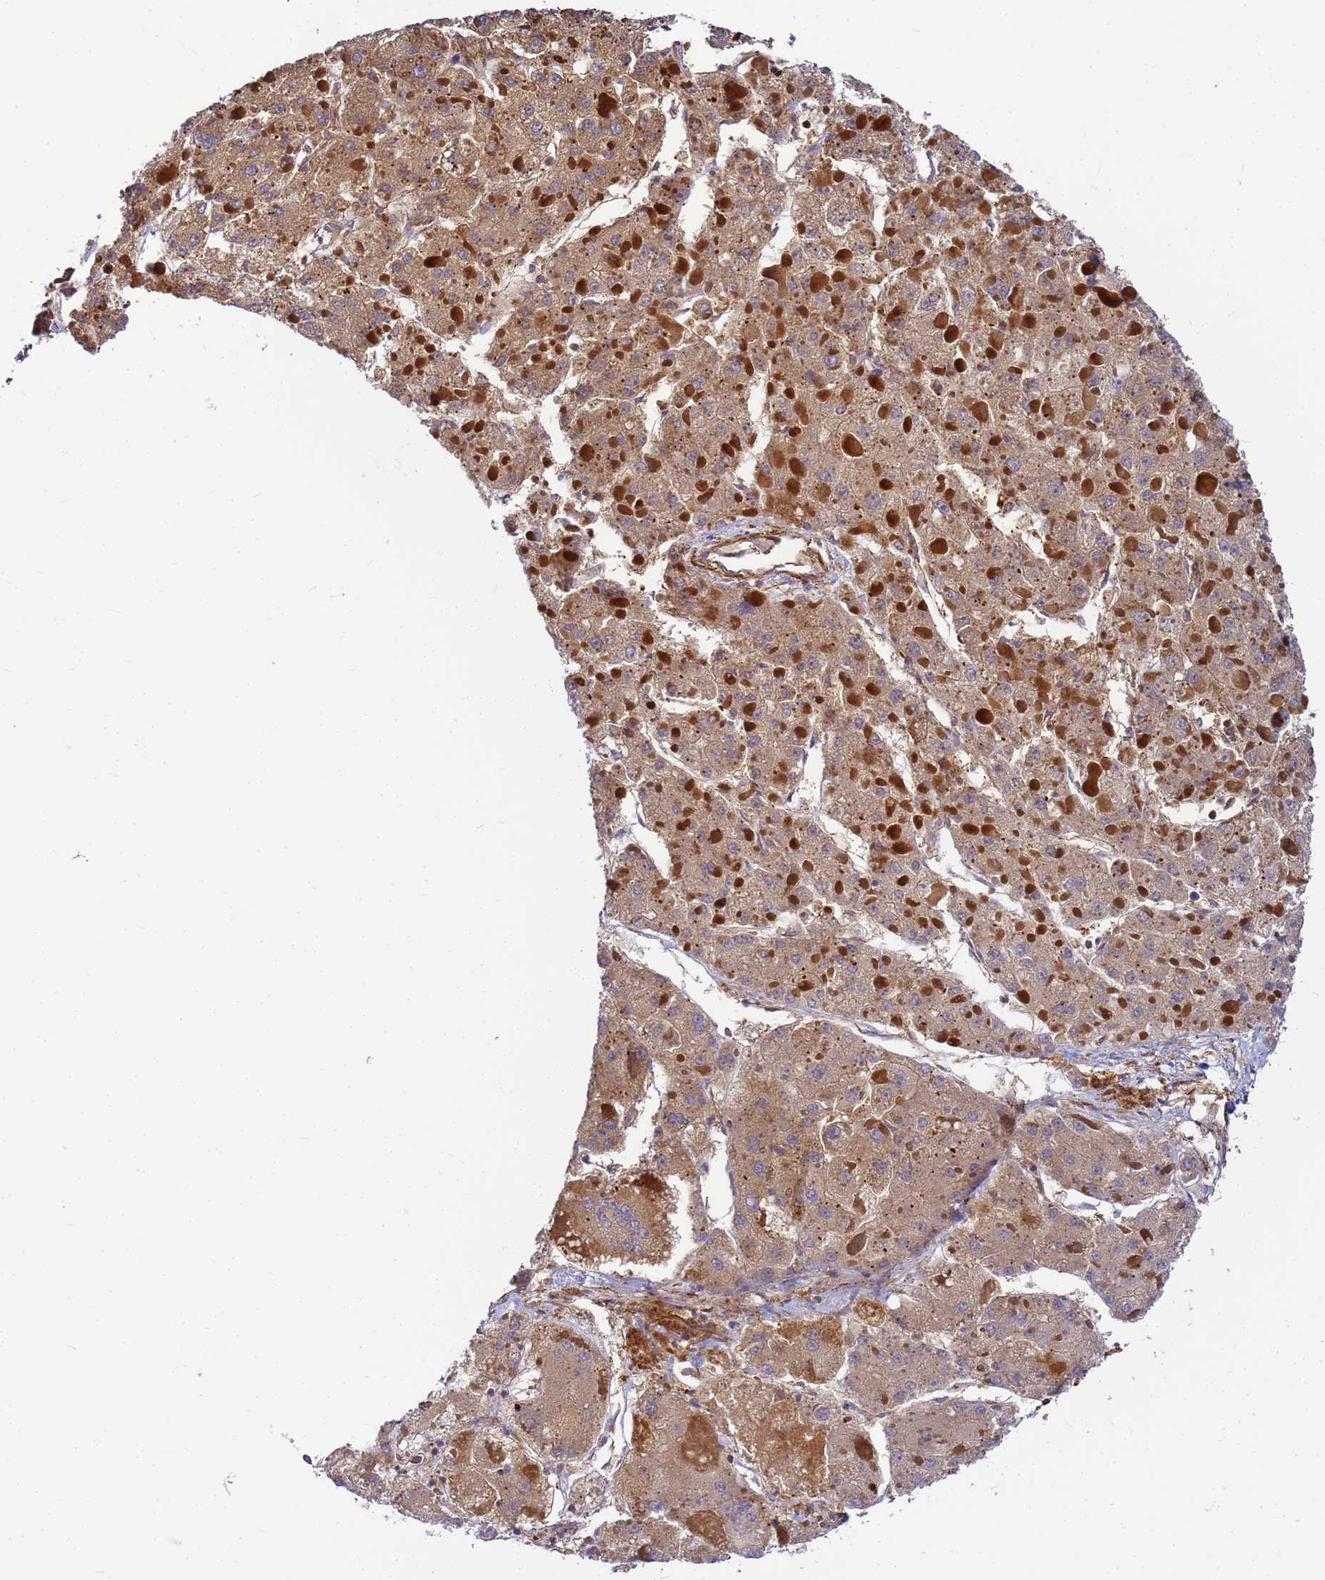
{"staining": {"intensity": "moderate", "quantity": ">75%", "location": "cytoplasmic/membranous"}, "tissue": "liver cancer", "cell_type": "Tumor cells", "image_type": "cancer", "snomed": [{"axis": "morphology", "description": "Carcinoma, Hepatocellular, NOS"}, {"axis": "topography", "description": "Liver"}], "caption": "This micrograph demonstrates IHC staining of human liver cancer (hepatocellular carcinoma), with medium moderate cytoplasmic/membranous positivity in approximately >75% of tumor cells.", "gene": "C2CD5", "patient": {"sex": "female", "age": 73}}